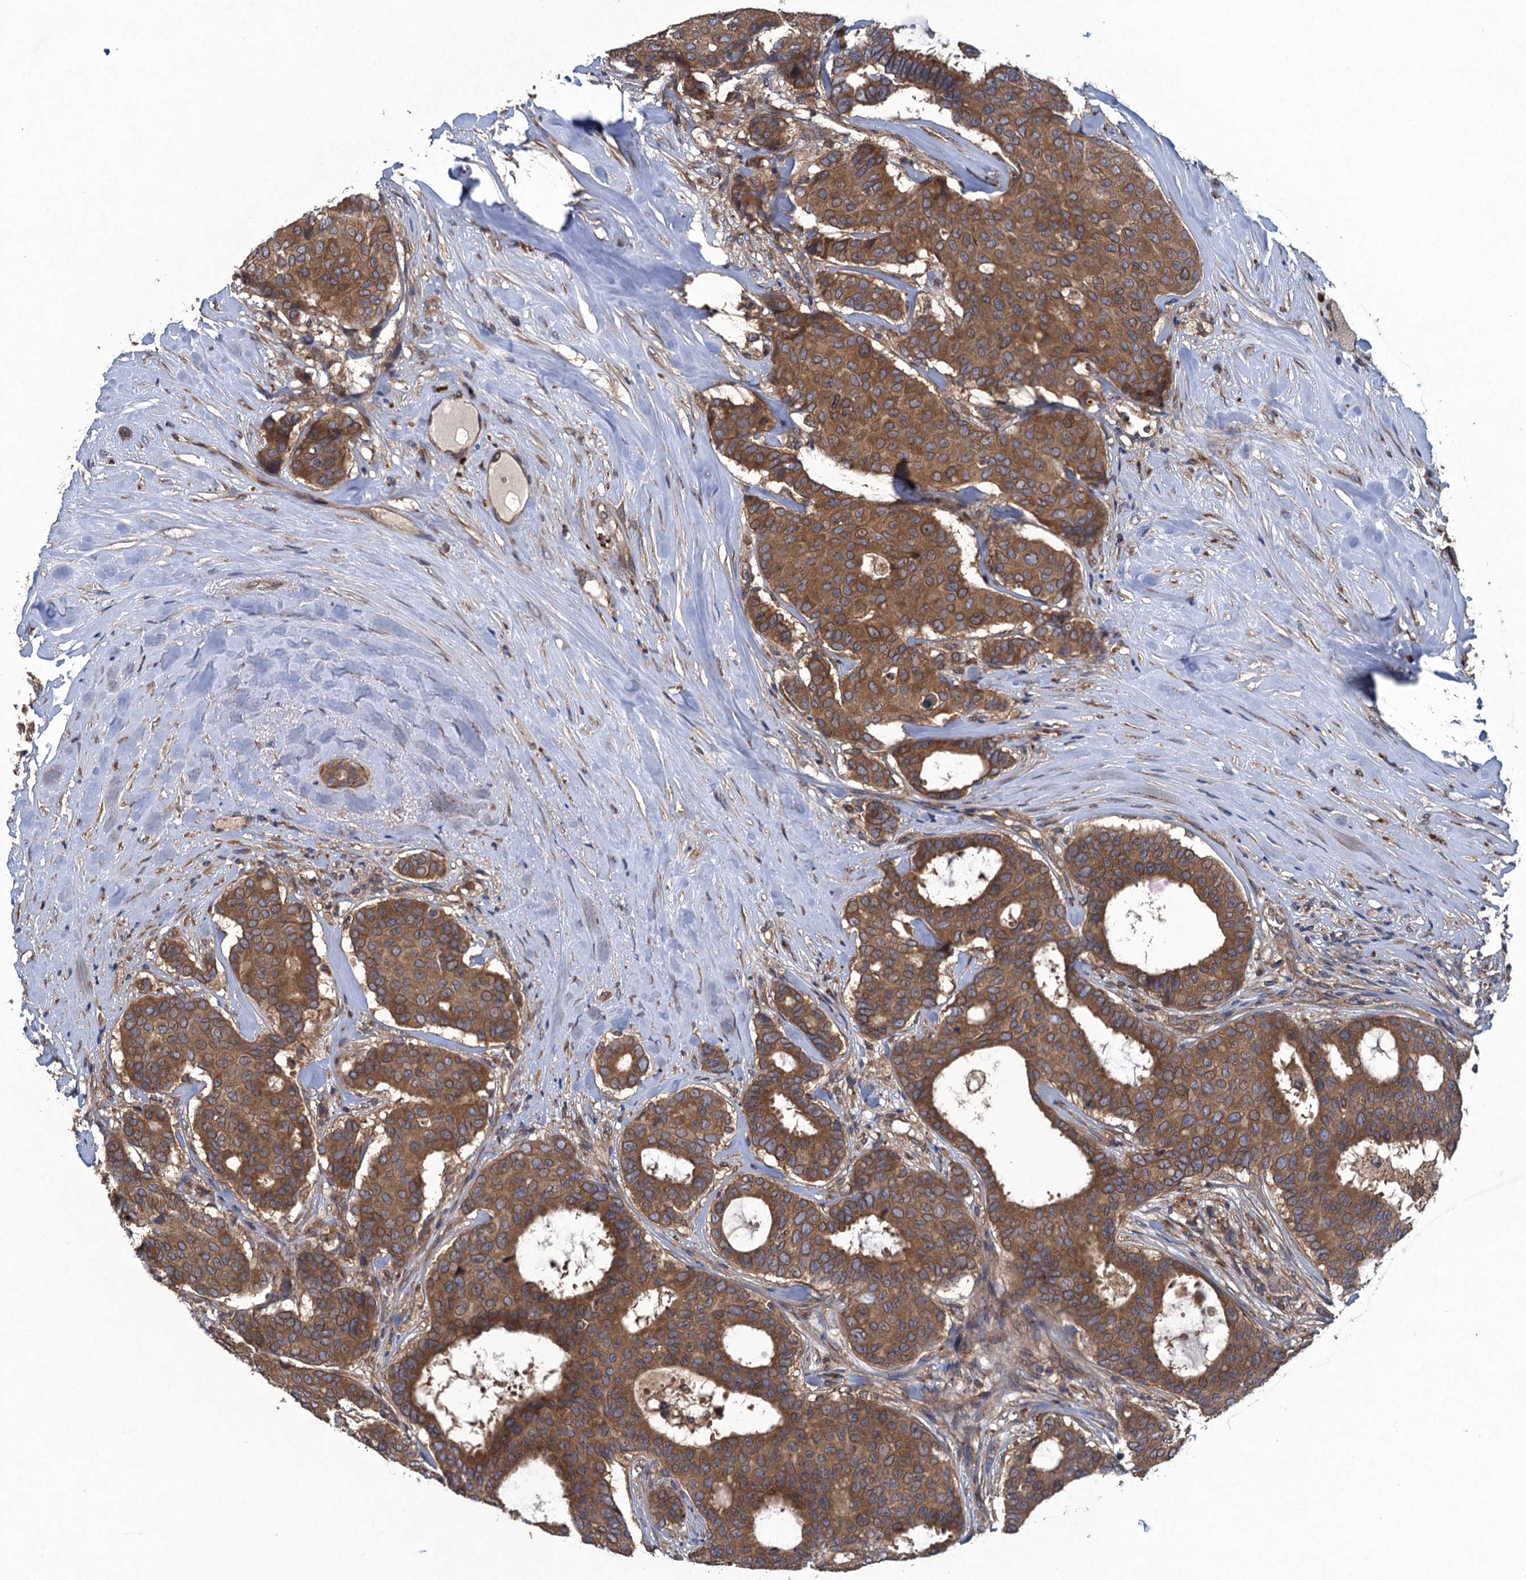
{"staining": {"intensity": "moderate", "quantity": ">75%", "location": "cytoplasmic/membranous"}, "tissue": "breast cancer", "cell_type": "Tumor cells", "image_type": "cancer", "snomed": [{"axis": "morphology", "description": "Duct carcinoma"}, {"axis": "topography", "description": "Breast"}], "caption": "A medium amount of moderate cytoplasmic/membranous expression is seen in approximately >75% of tumor cells in breast intraductal carcinoma tissue. The staining was performed using DAB (3,3'-diaminobenzidine) to visualize the protein expression in brown, while the nuclei were stained in blue with hematoxylin (Magnification: 20x).", "gene": "CNTN5", "patient": {"sex": "female", "age": 75}}